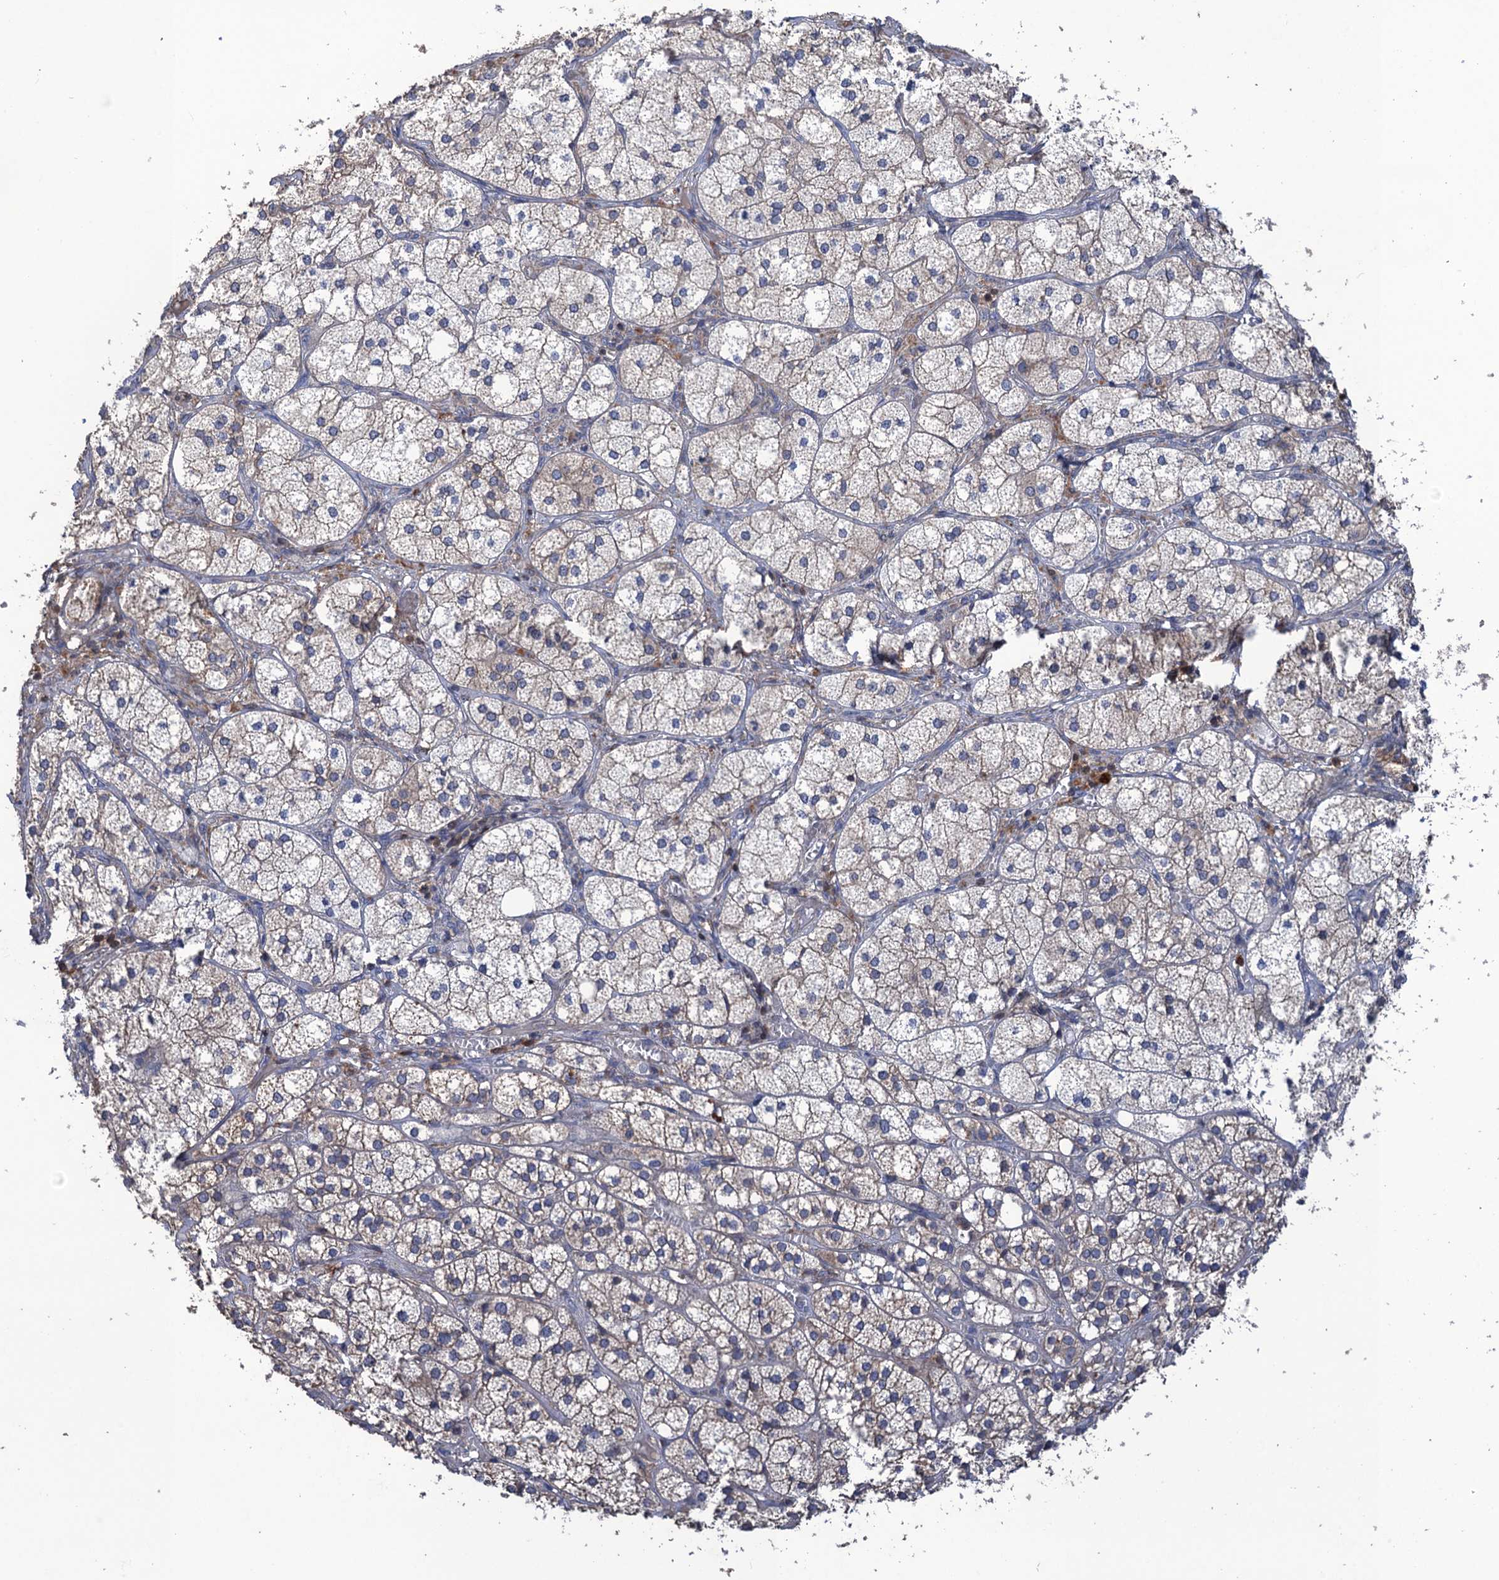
{"staining": {"intensity": "weak", "quantity": "<25%", "location": "cytoplasmic/membranous"}, "tissue": "adrenal gland", "cell_type": "Glandular cells", "image_type": "normal", "snomed": [{"axis": "morphology", "description": "Normal tissue, NOS"}, {"axis": "topography", "description": "Adrenal gland"}], "caption": "A photomicrograph of adrenal gland stained for a protein demonstrates no brown staining in glandular cells.", "gene": "DGKA", "patient": {"sex": "female", "age": 61}}